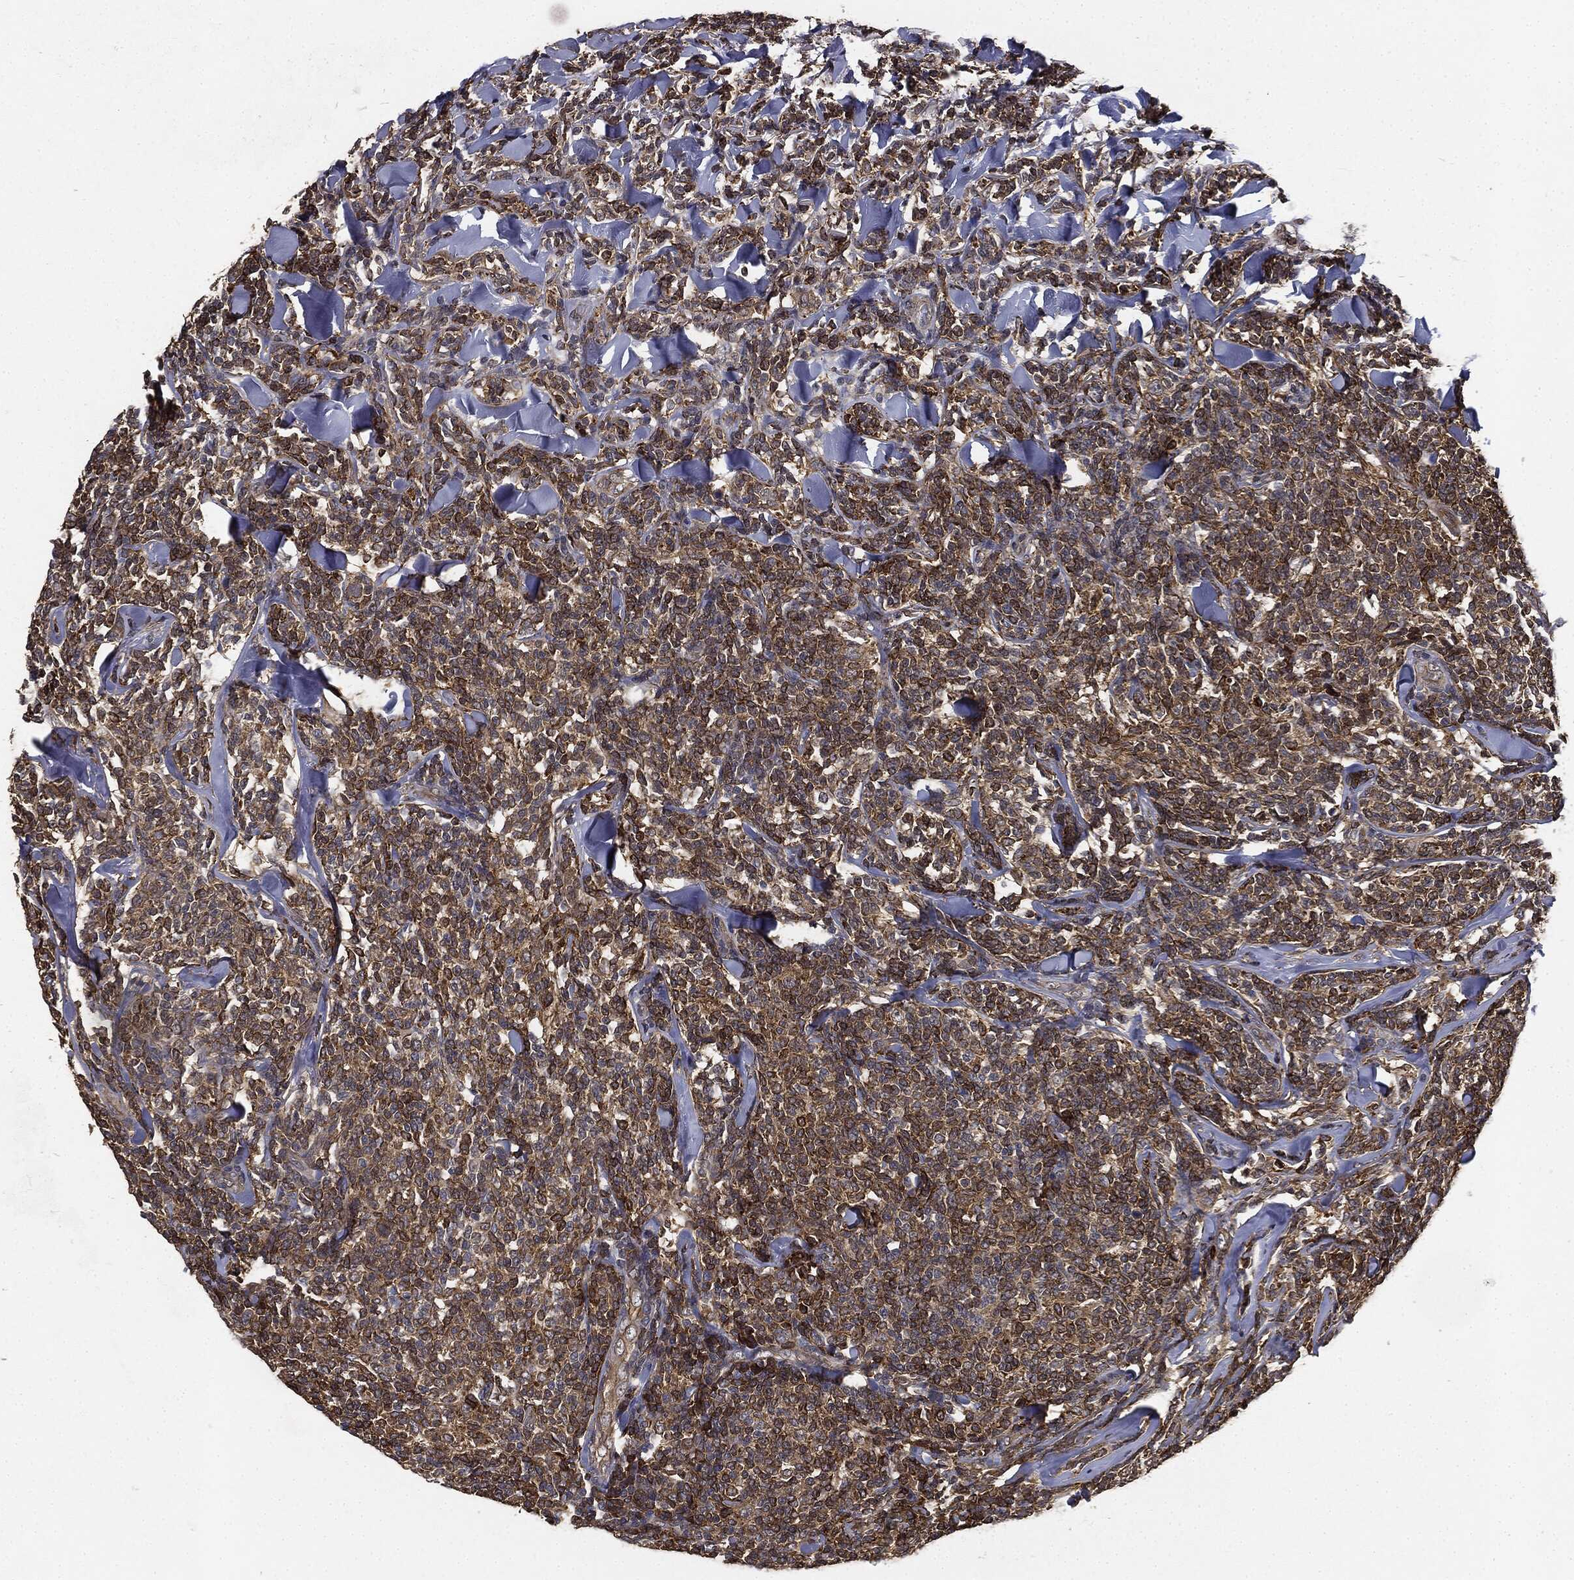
{"staining": {"intensity": "moderate", "quantity": ">75%", "location": "cytoplasmic/membranous"}, "tissue": "lymphoma", "cell_type": "Tumor cells", "image_type": "cancer", "snomed": [{"axis": "morphology", "description": "Malignant lymphoma, non-Hodgkin's type, Low grade"}, {"axis": "topography", "description": "Lymph node"}], "caption": "Lymphoma tissue demonstrates moderate cytoplasmic/membranous expression in approximately >75% of tumor cells (DAB (3,3'-diaminobenzidine) IHC with brightfield microscopy, high magnification).", "gene": "MIER2", "patient": {"sex": "female", "age": 56}}